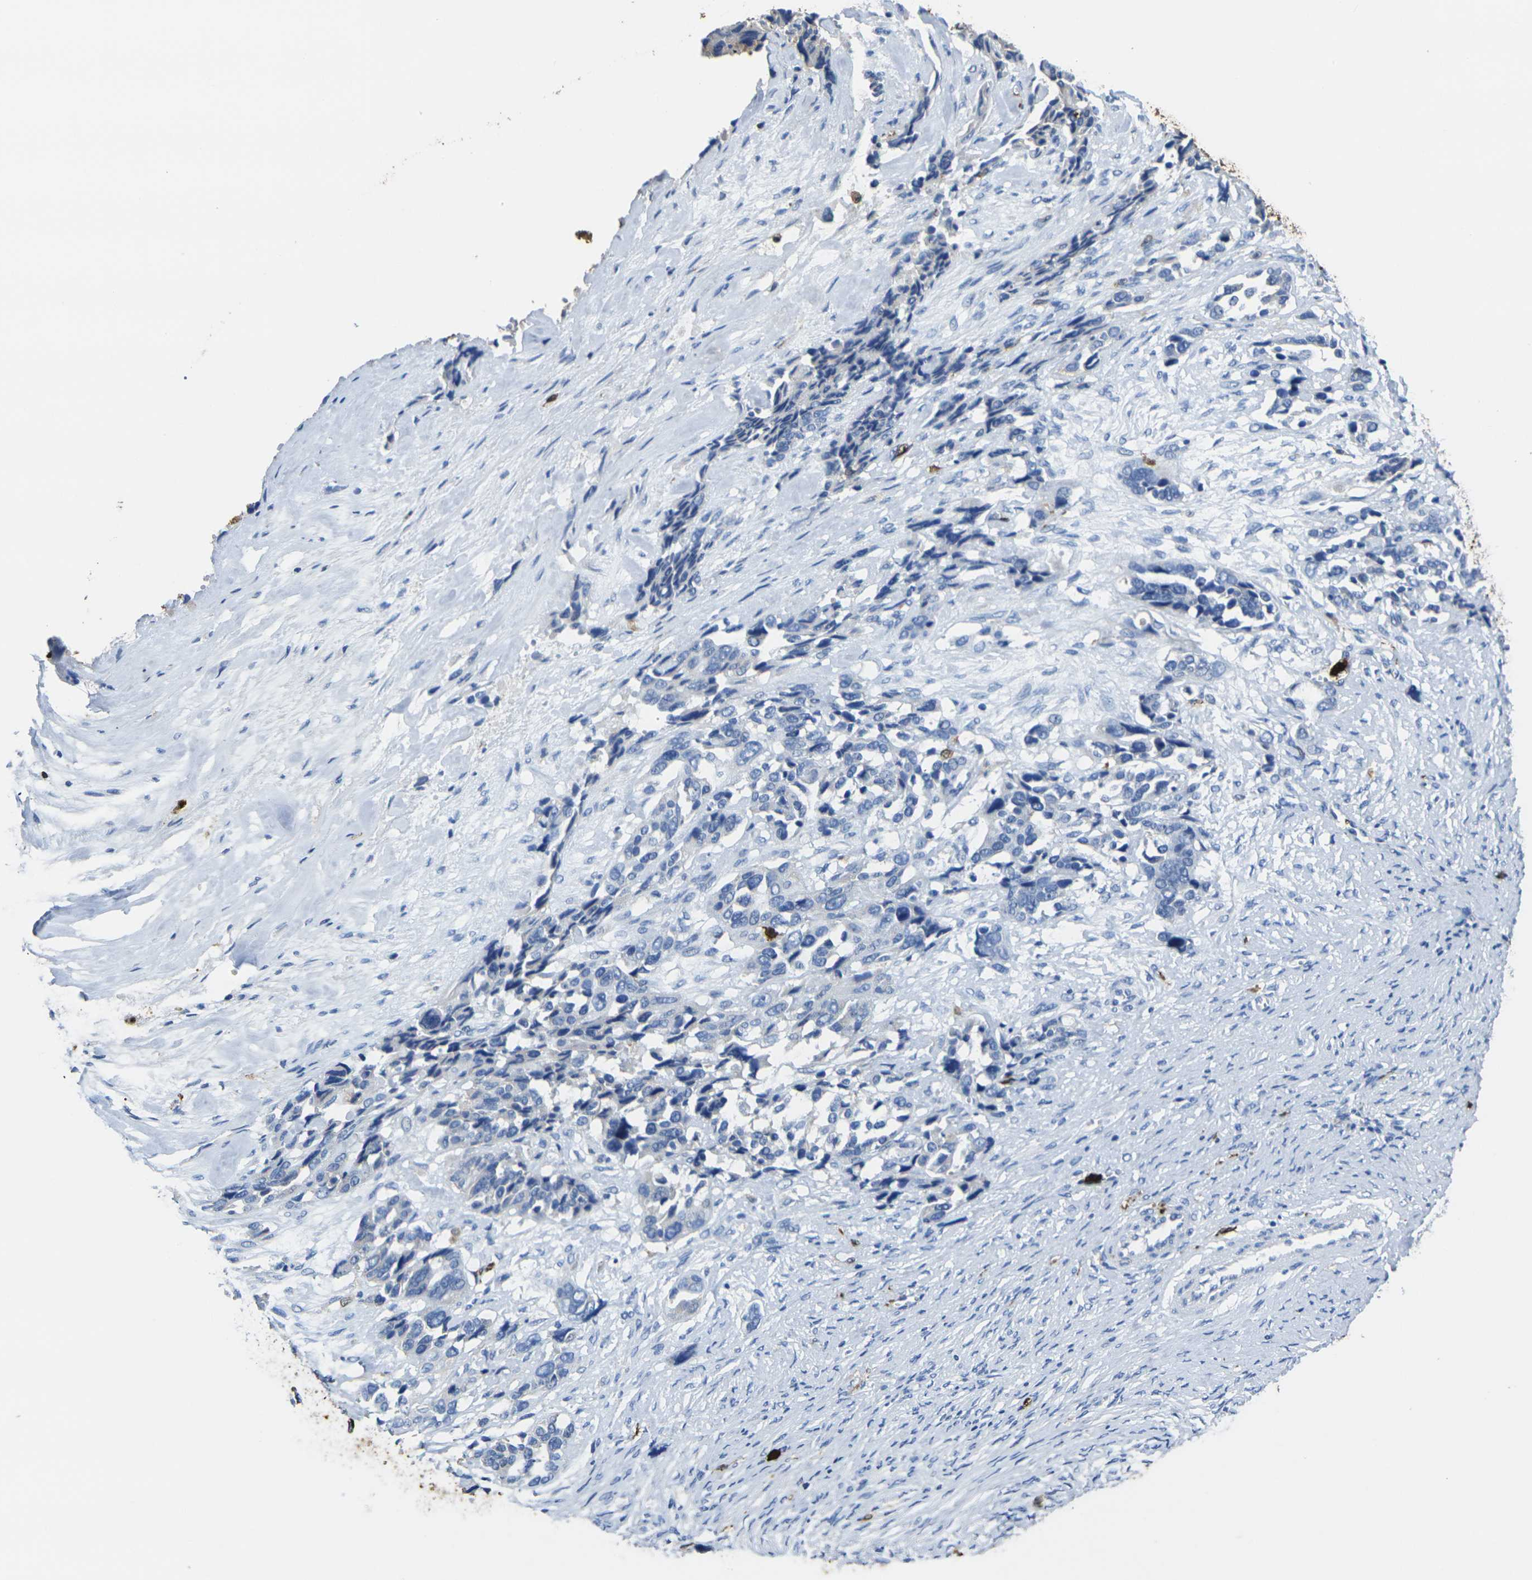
{"staining": {"intensity": "negative", "quantity": "none", "location": "none"}, "tissue": "ovarian cancer", "cell_type": "Tumor cells", "image_type": "cancer", "snomed": [{"axis": "morphology", "description": "Cystadenocarcinoma, serous, NOS"}, {"axis": "topography", "description": "Ovary"}], "caption": "Serous cystadenocarcinoma (ovarian) was stained to show a protein in brown. There is no significant expression in tumor cells.", "gene": "S100A9", "patient": {"sex": "female", "age": 44}}